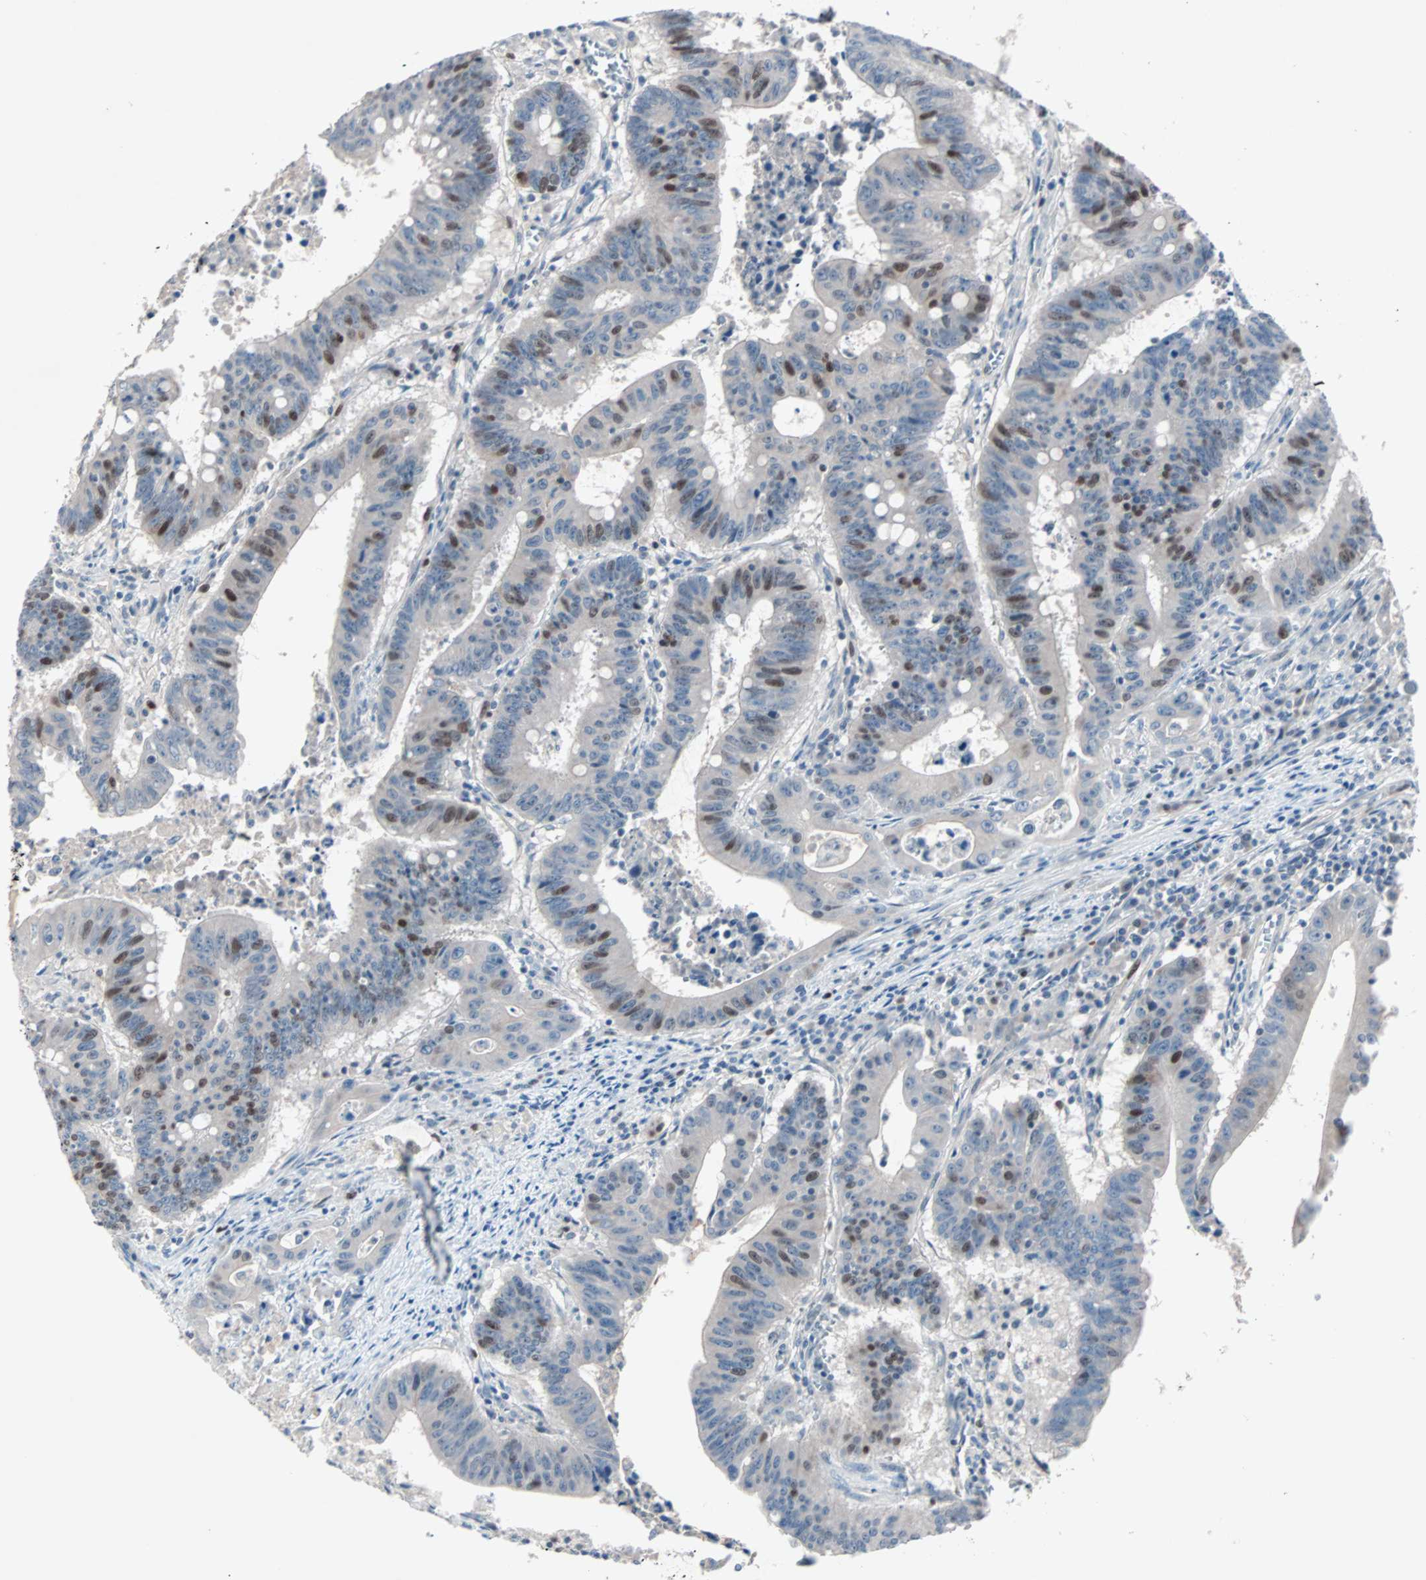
{"staining": {"intensity": "strong", "quantity": "<25%", "location": "nuclear"}, "tissue": "colorectal cancer", "cell_type": "Tumor cells", "image_type": "cancer", "snomed": [{"axis": "morphology", "description": "Adenocarcinoma, NOS"}, {"axis": "topography", "description": "Colon"}], "caption": "High-power microscopy captured an IHC micrograph of colorectal adenocarcinoma, revealing strong nuclear positivity in about <25% of tumor cells.", "gene": "CCNE2", "patient": {"sex": "male", "age": 45}}